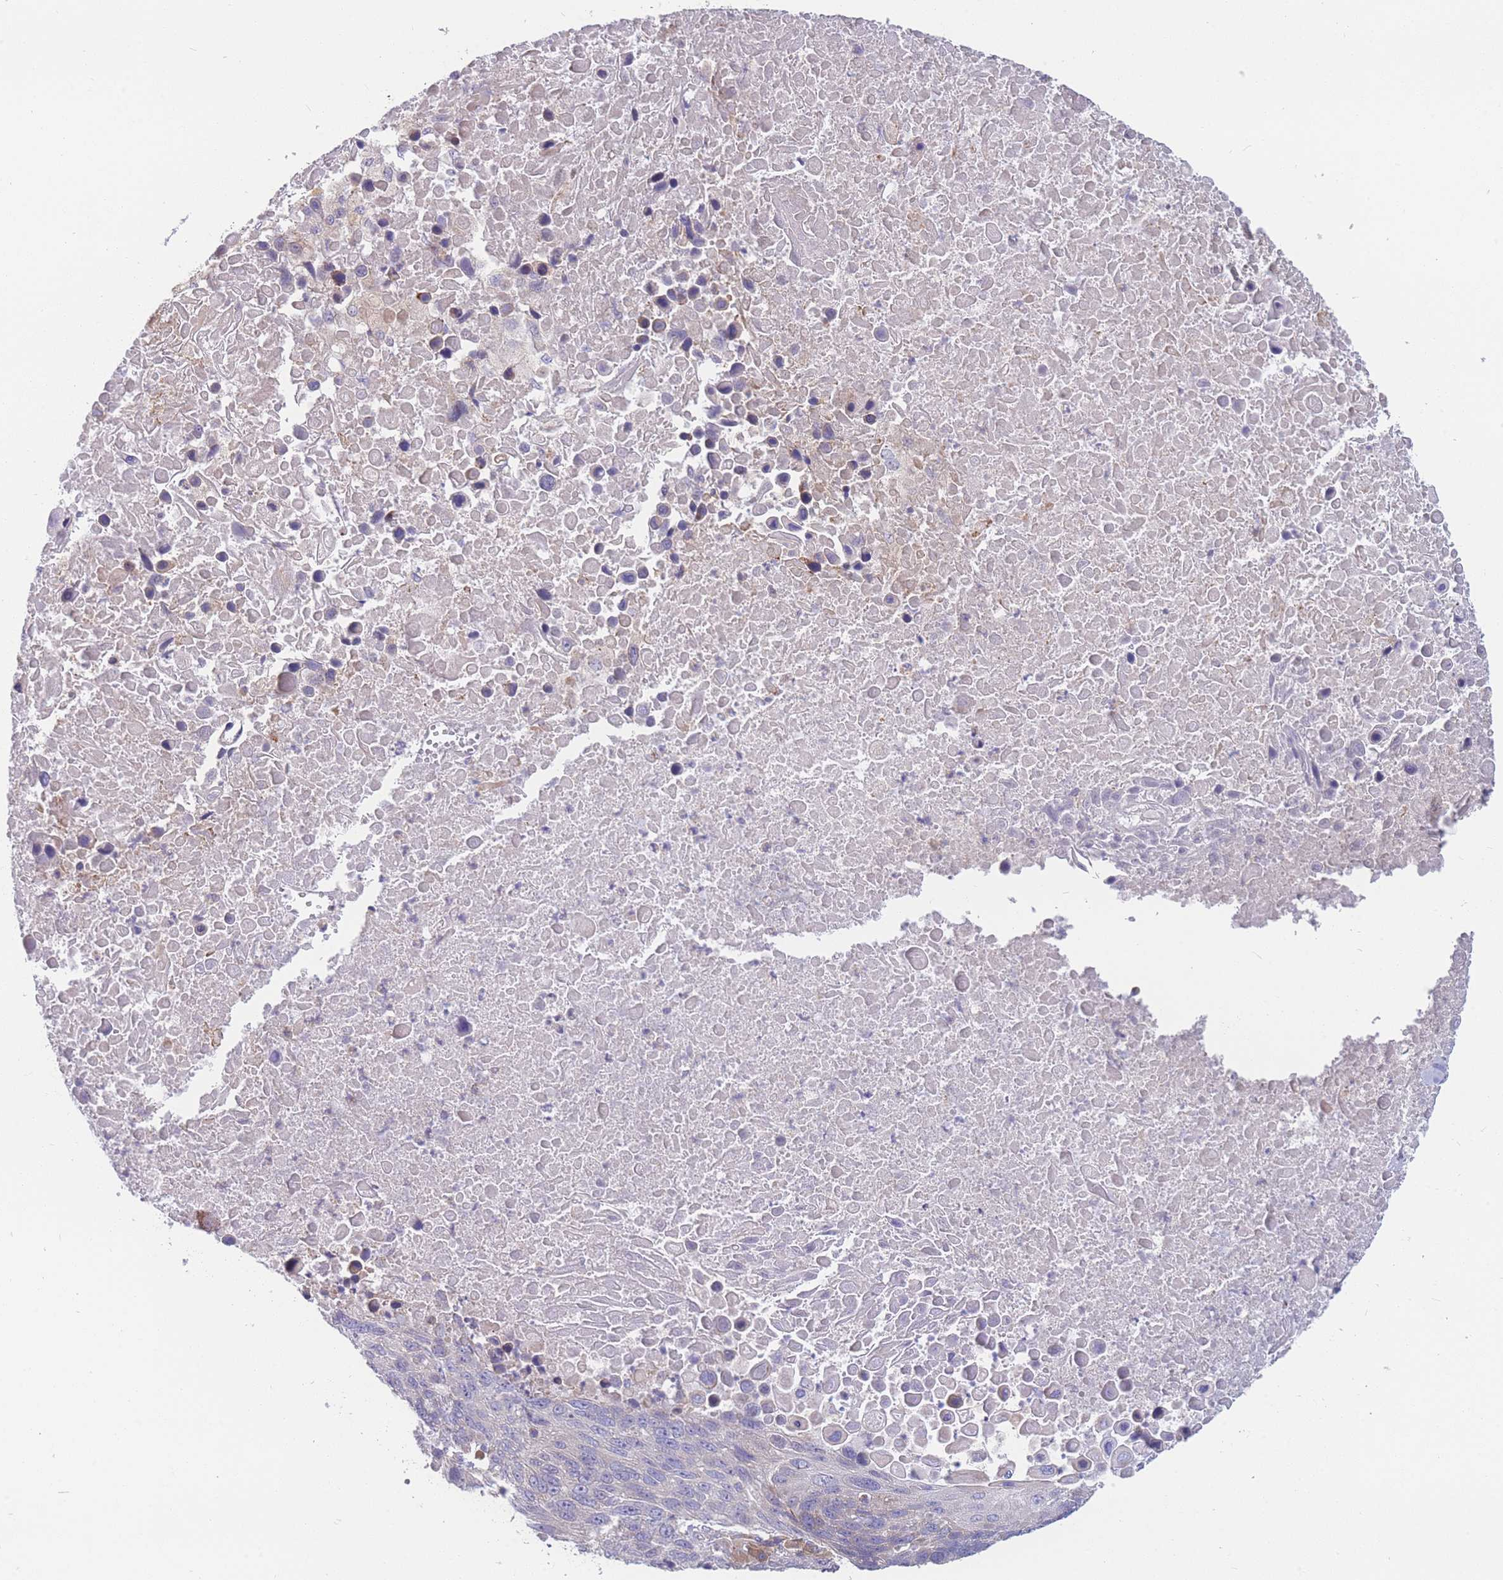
{"staining": {"intensity": "negative", "quantity": "none", "location": "none"}, "tissue": "lung cancer", "cell_type": "Tumor cells", "image_type": "cancer", "snomed": [{"axis": "morphology", "description": "Normal tissue, NOS"}, {"axis": "morphology", "description": "Squamous cell carcinoma, NOS"}, {"axis": "topography", "description": "Lymph node"}, {"axis": "topography", "description": "Lung"}], "caption": "An IHC histopathology image of squamous cell carcinoma (lung) is shown. There is no staining in tumor cells of squamous cell carcinoma (lung).", "gene": "TMEM131L", "patient": {"sex": "male", "age": 66}}